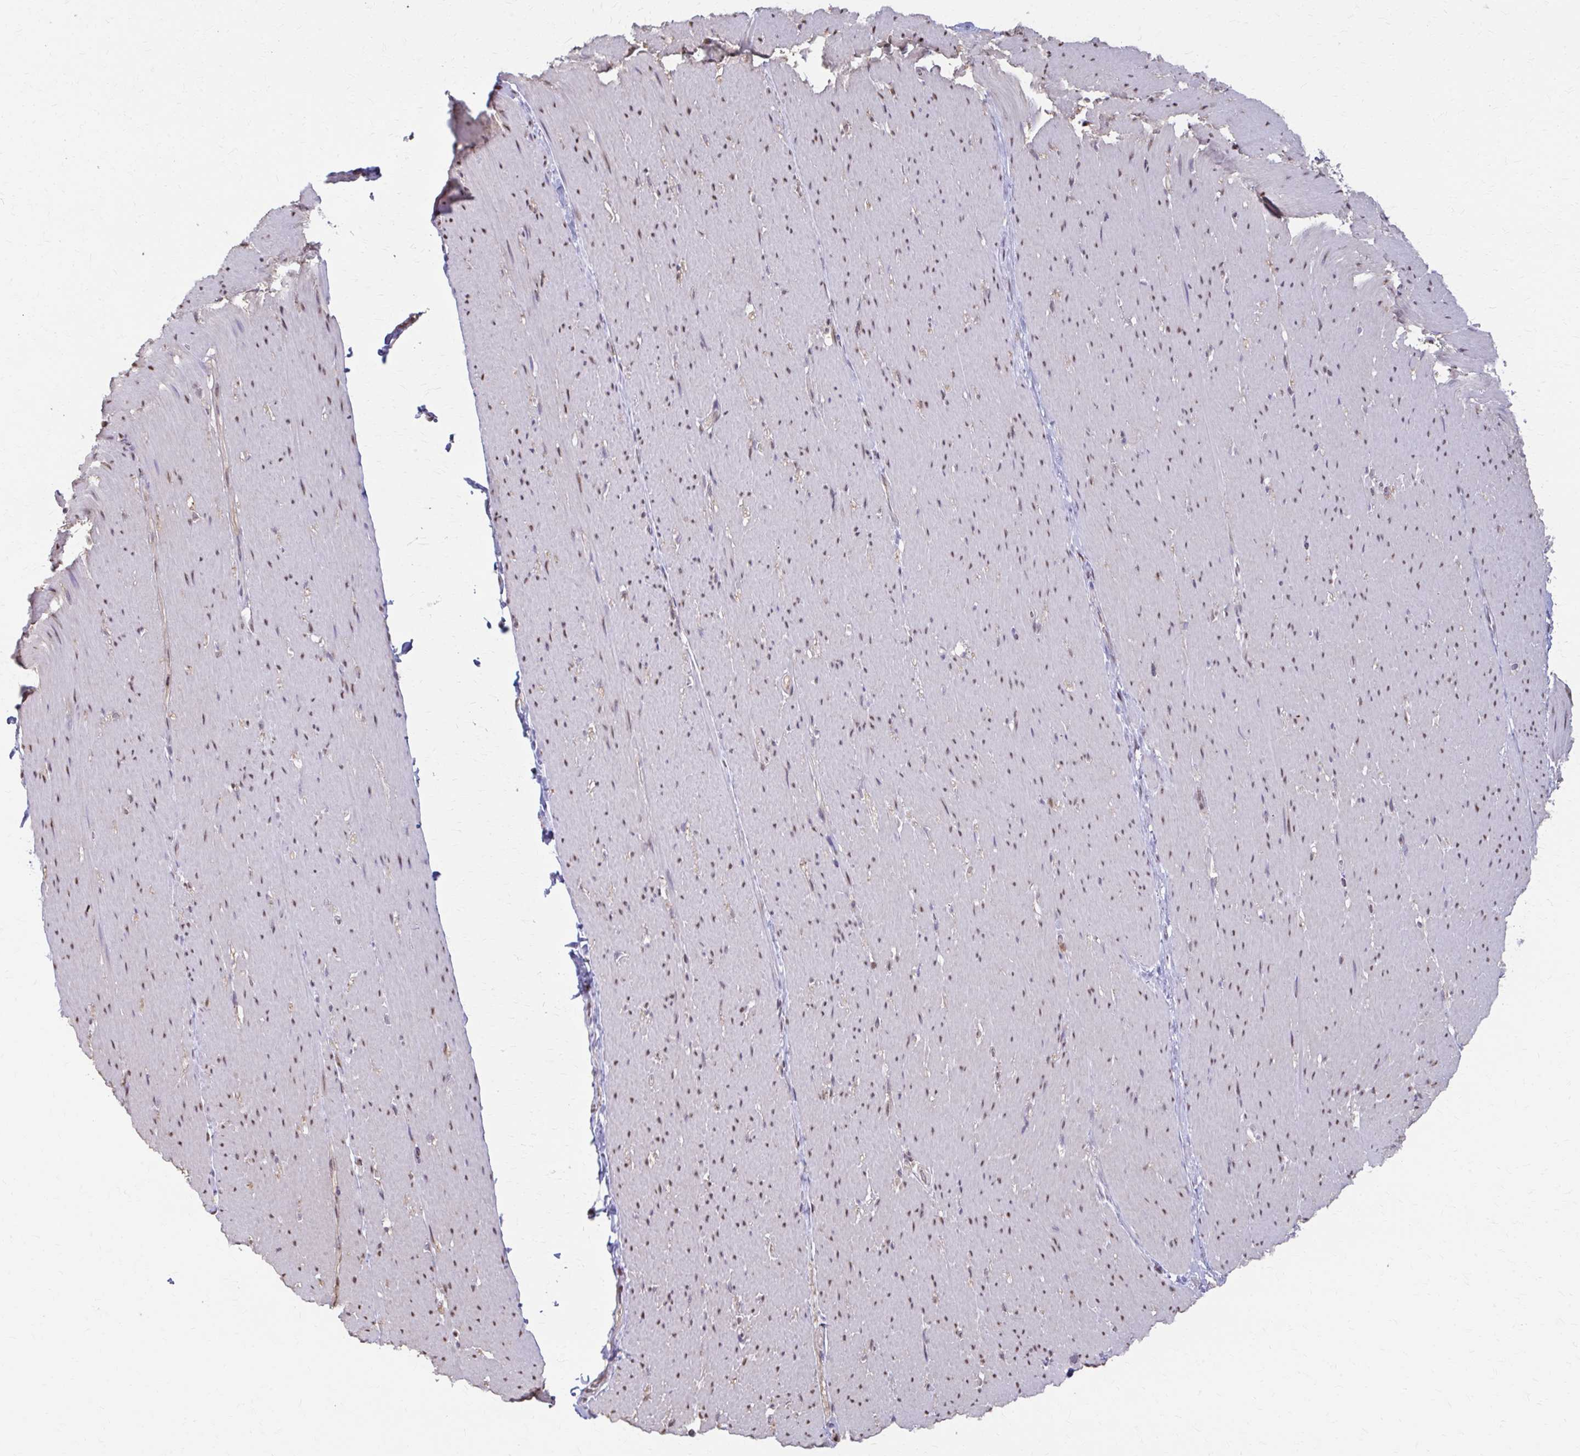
{"staining": {"intensity": "weak", "quantity": ">75%", "location": "nuclear"}, "tissue": "smooth muscle", "cell_type": "Smooth muscle cells", "image_type": "normal", "snomed": [{"axis": "morphology", "description": "Normal tissue, NOS"}, {"axis": "topography", "description": "Smooth muscle"}, {"axis": "topography", "description": "Rectum"}], "caption": "Brown immunohistochemical staining in normal human smooth muscle shows weak nuclear expression in approximately >75% of smooth muscle cells.", "gene": "ING4", "patient": {"sex": "male", "age": 53}}